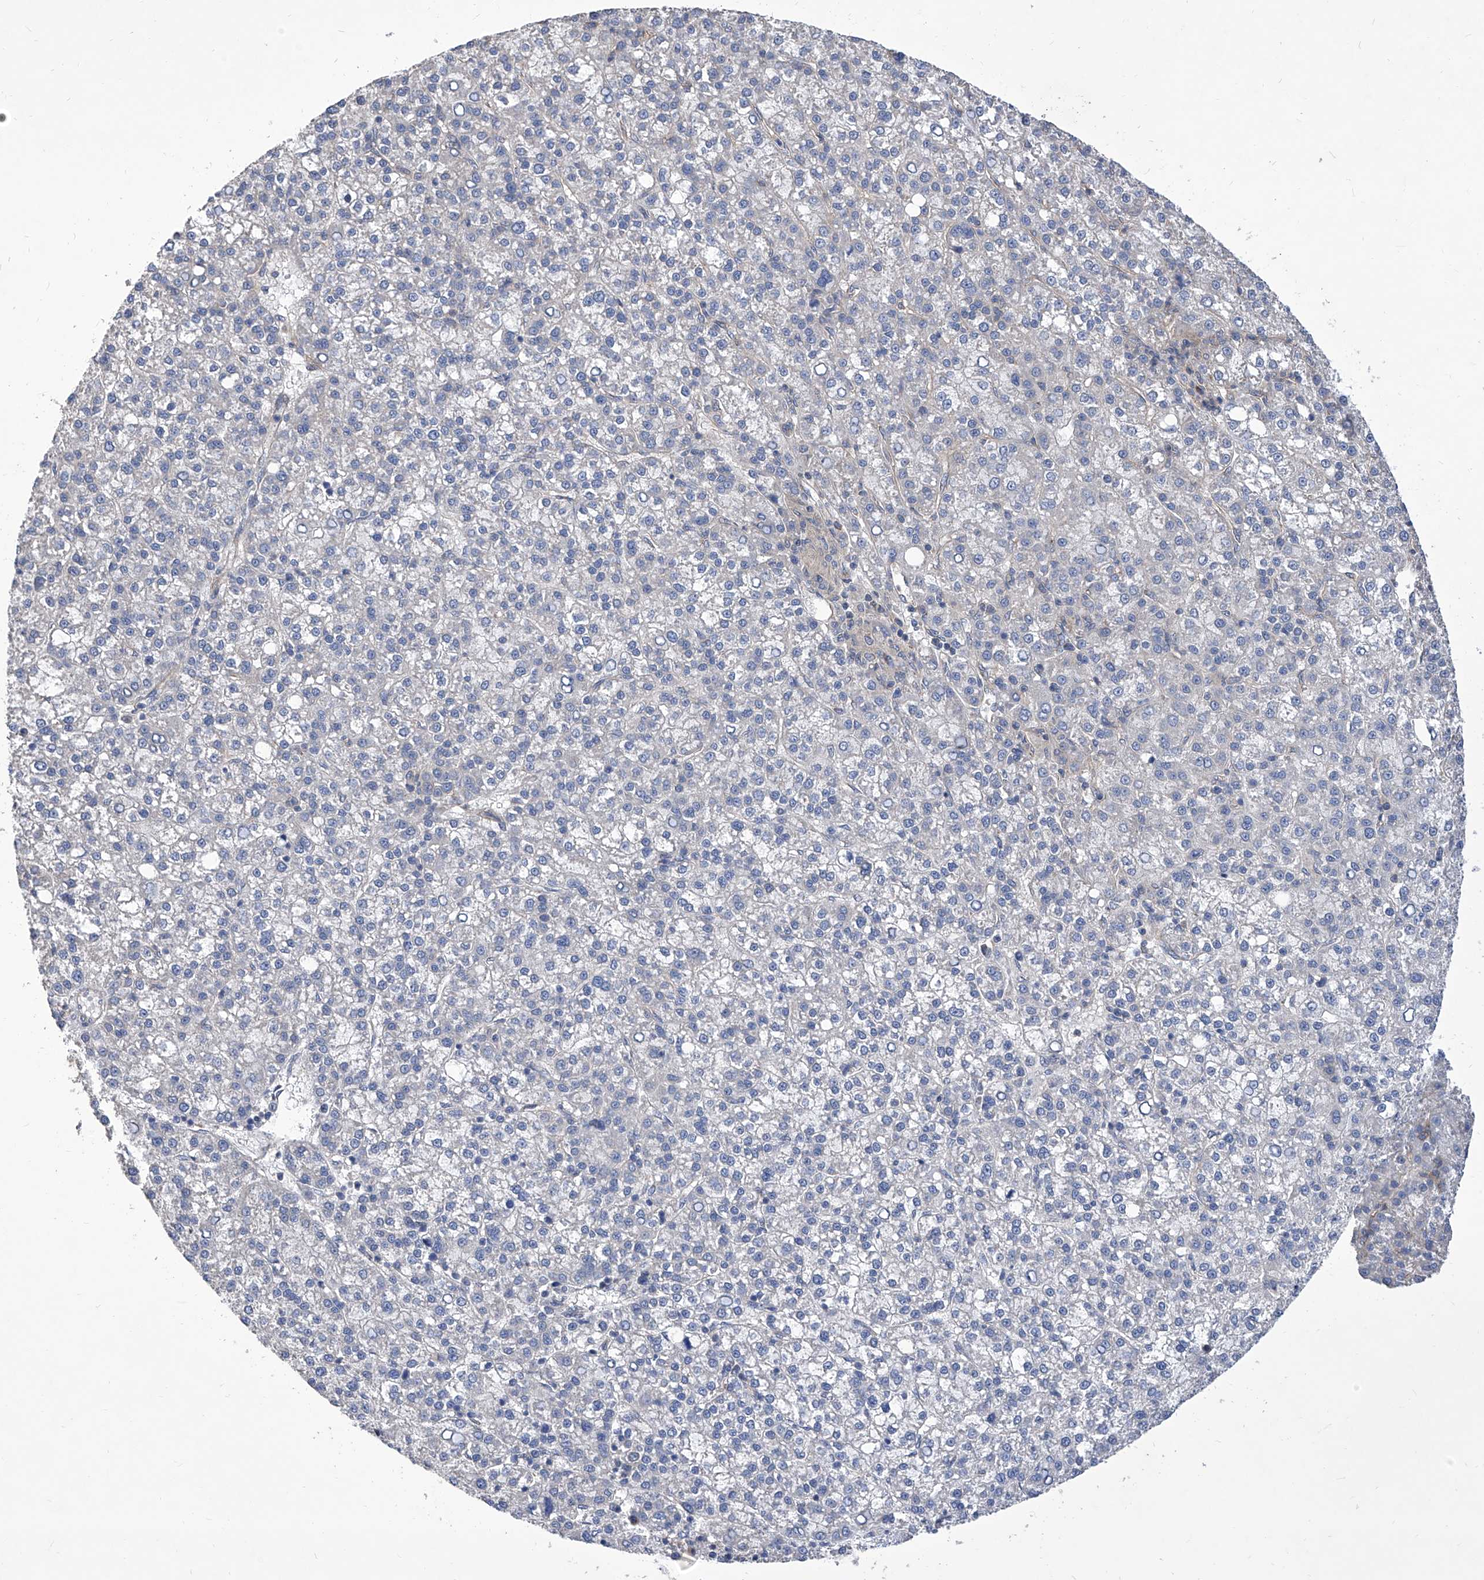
{"staining": {"intensity": "negative", "quantity": "none", "location": "none"}, "tissue": "liver cancer", "cell_type": "Tumor cells", "image_type": "cancer", "snomed": [{"axis": "morphology", "description": "Carcinoma, Hepatocellular, NOS"}, {"axis": "topography", "description": "Liver"}], "caption": "There is no significant expression in tumor cells of hepatocellular carcinoma (liver). The staining was performed using DAB to visualize the protein expression in brown, while the nuclei were stained in blue with hematoxylin (Magnification: 20x).", "gene": "TJAP1", "patient": {"sex": "female", "age": 58}}